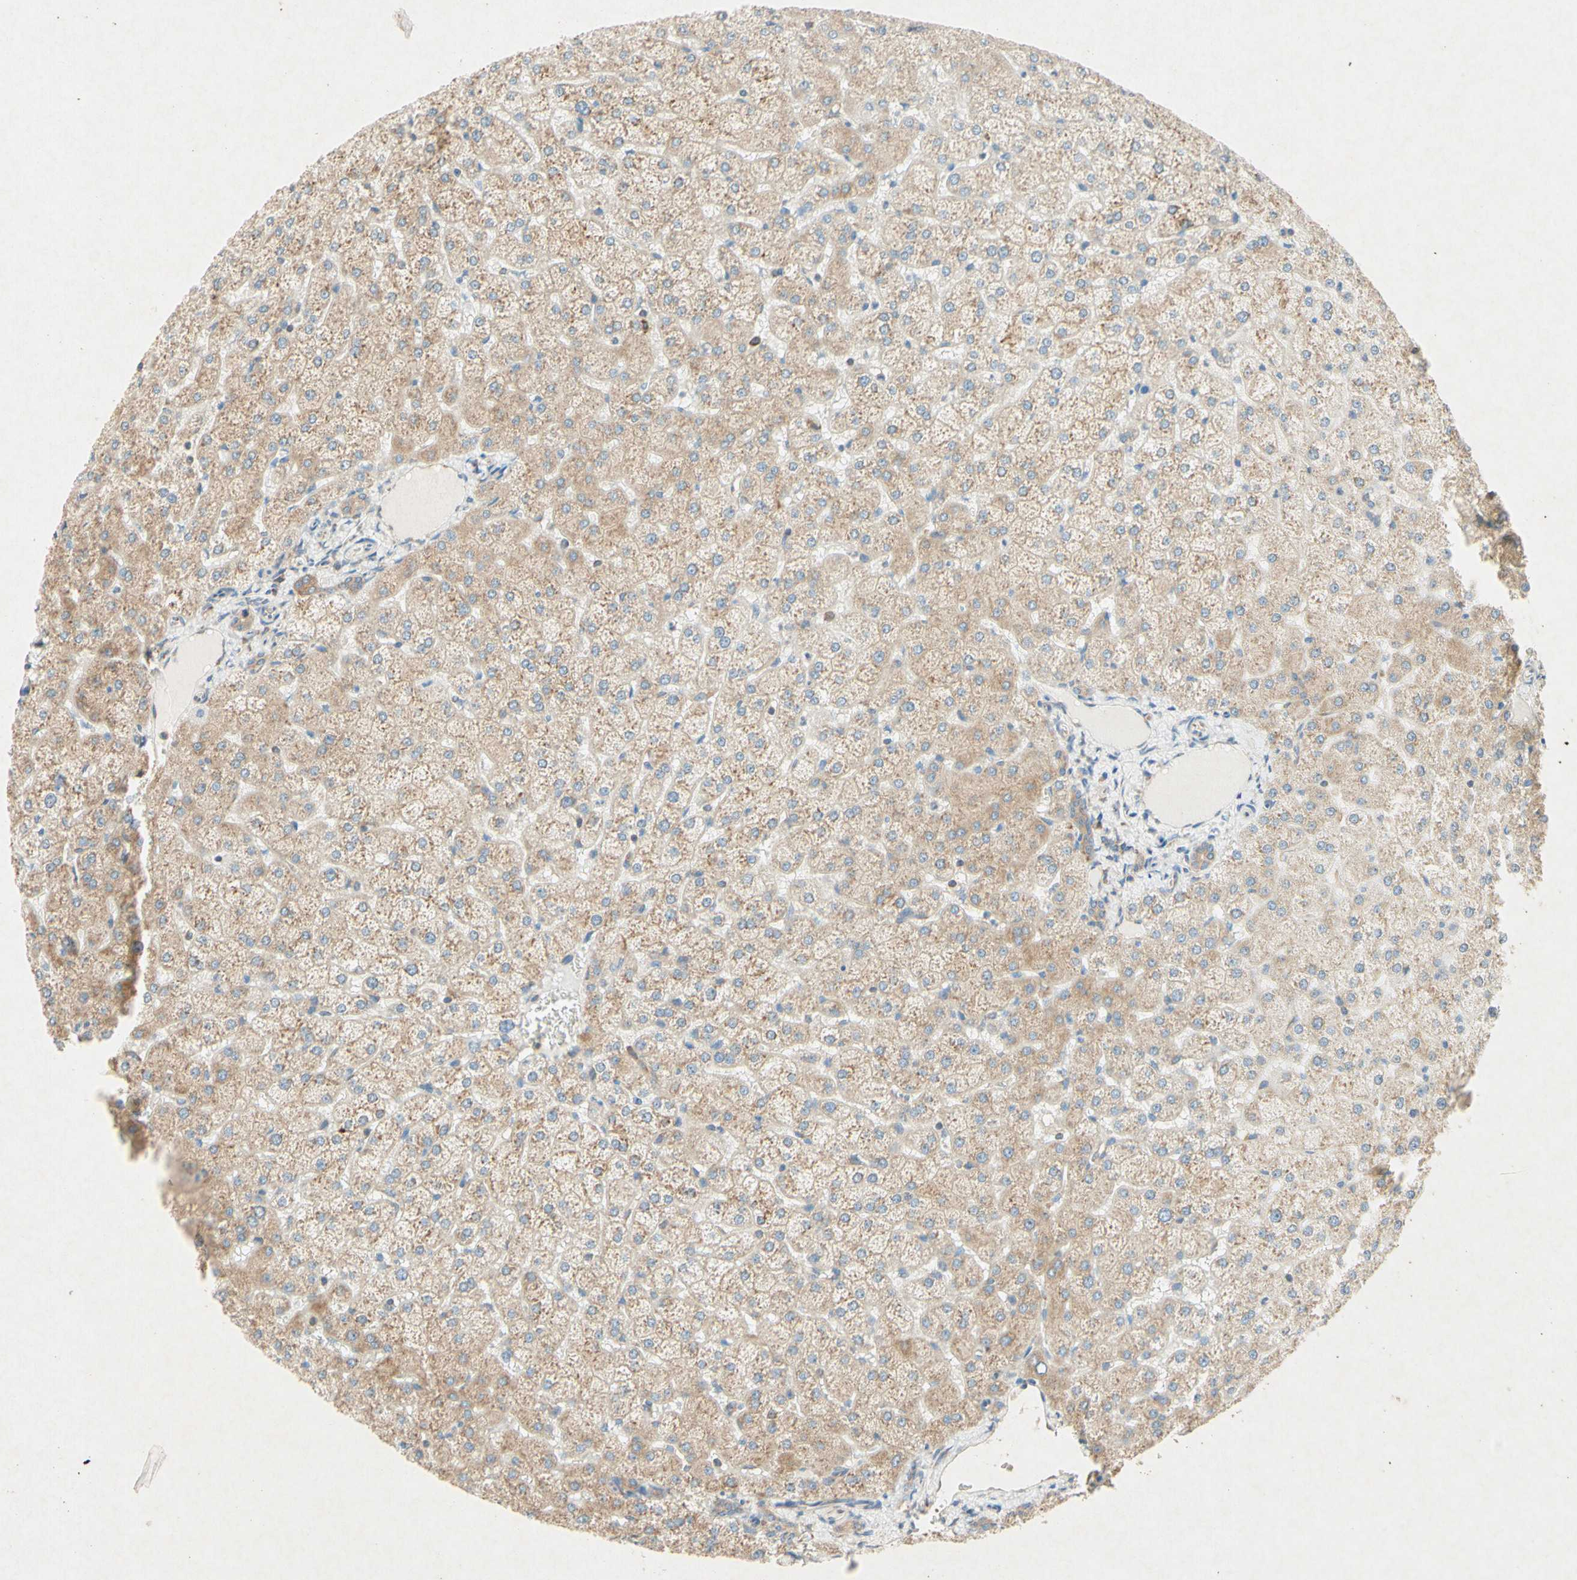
{"staining": {"intensity": "weak", "quantity": ">75%", "location": "cytoplasmic/membranous"}, "tissue": "liver", "cell_type": "Cholangiocytes", "image_type": "normal", "snomed": [{"axis": "morphology", "description": "Normal tissue, NOS"}, {"axis": "topography", "description": "Liver"}], "caption": "Immunohistochemical staining of normal liver reveals >75% levels of weak cytoplasmic/membranous protein staining in about >75% of cholangiocytes. Immunohistochemistry stains the protein of interest in brown and the nuclei are stained blue.", "gene": "PABPC1", "patient": {"sex": "female", "age": 32}}